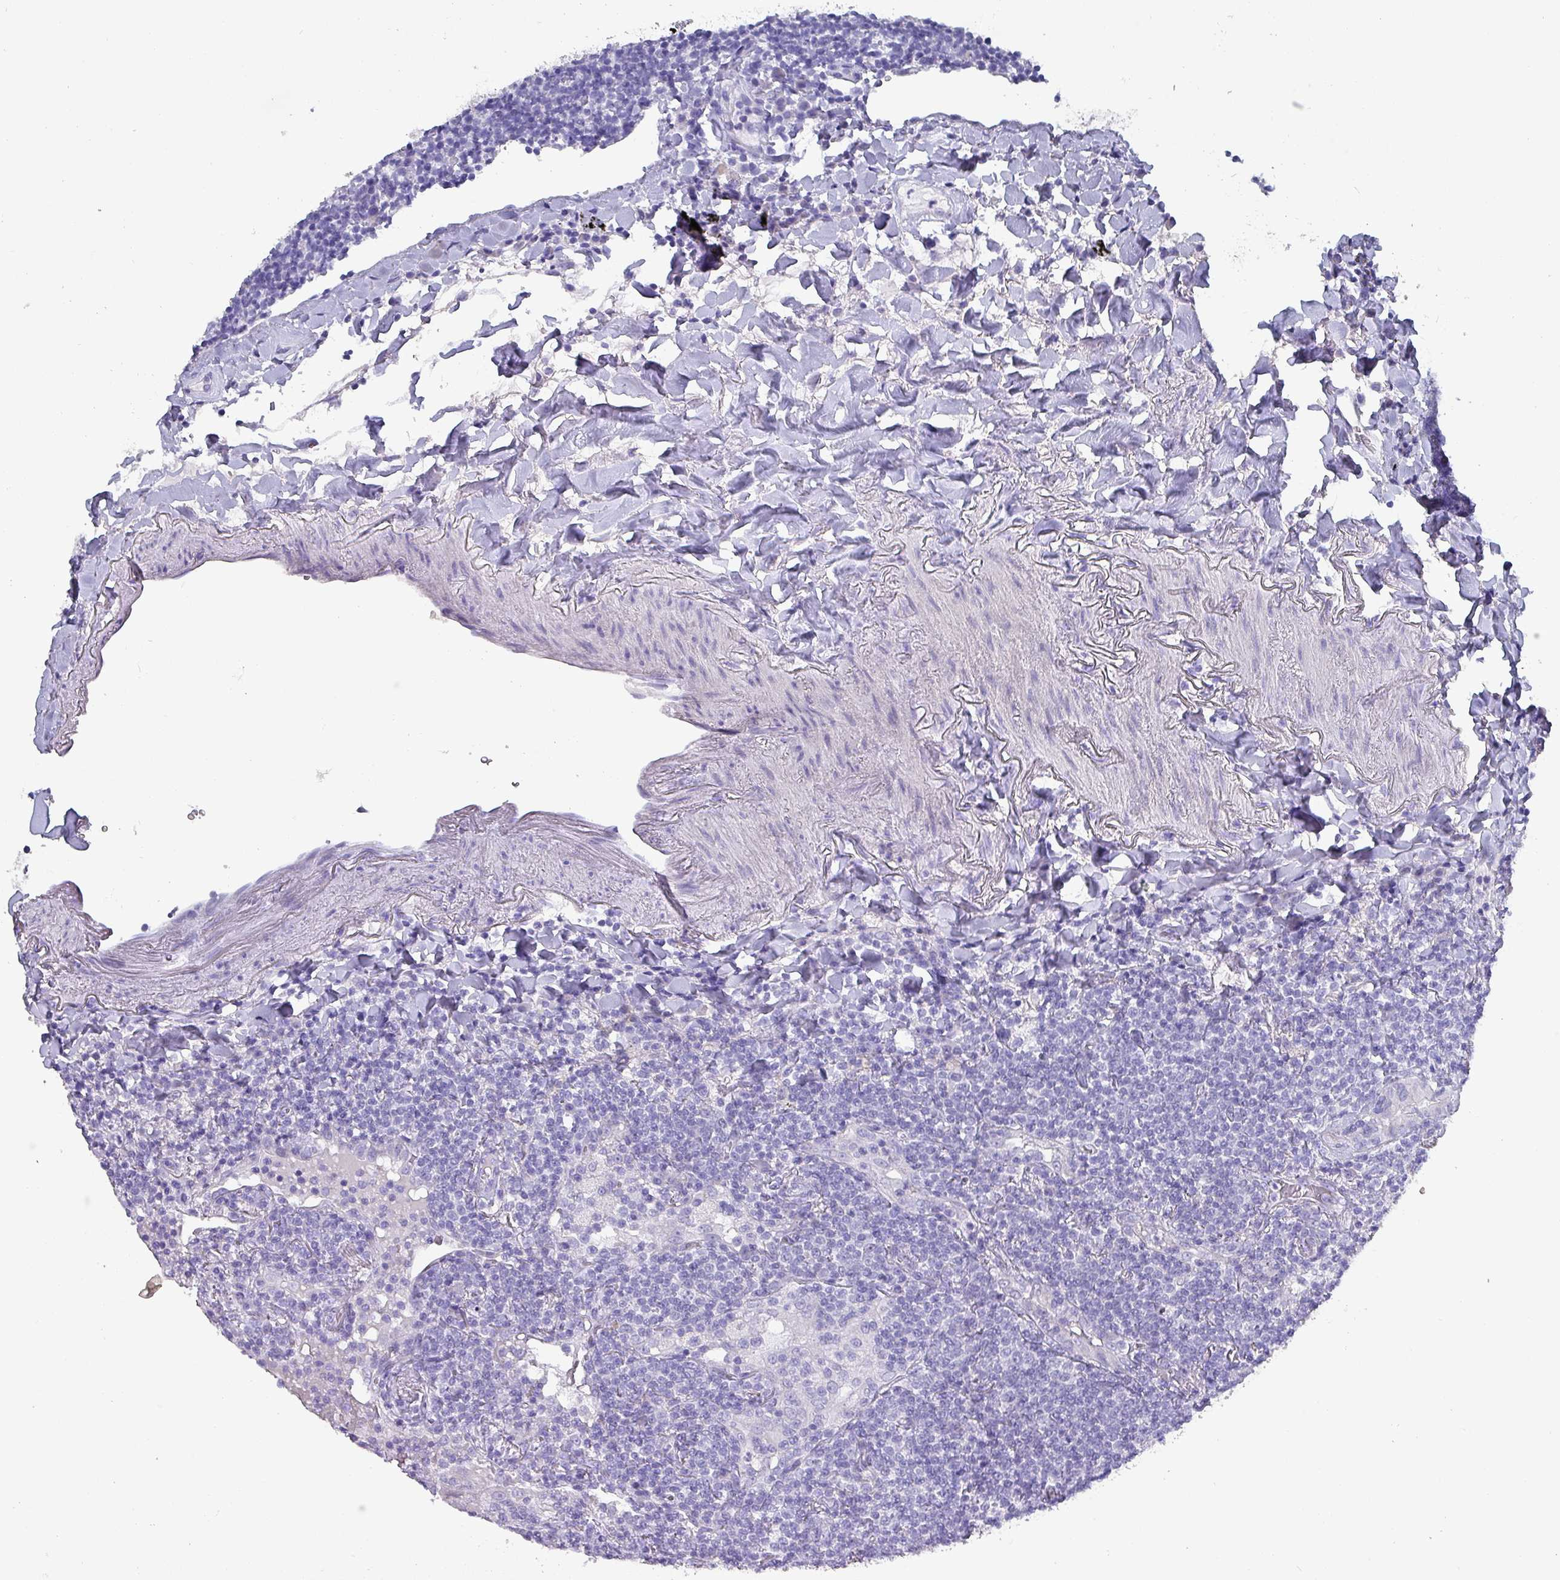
{"staining": {"intensity": "negative", "quantity": "none", "location": "none"}, "tissue": "lymphoma", "cell_type": "Tumor cells", "image_type": "cancer", "snomed": [{"axis": "morphology", "description": "Malignant lymphoma, non-Hodgkin's type, Low grade"}, {"axis": "topography", "description": "Lung"}], "caption": "Immunohistochemistry (IHC) of malignant lymphoma, non-Hodgkin's type (low-grade) displays no expression in tumor cells.", "gene": "INS-IGF2", "patient": {"sex": "female", "age": 71}}